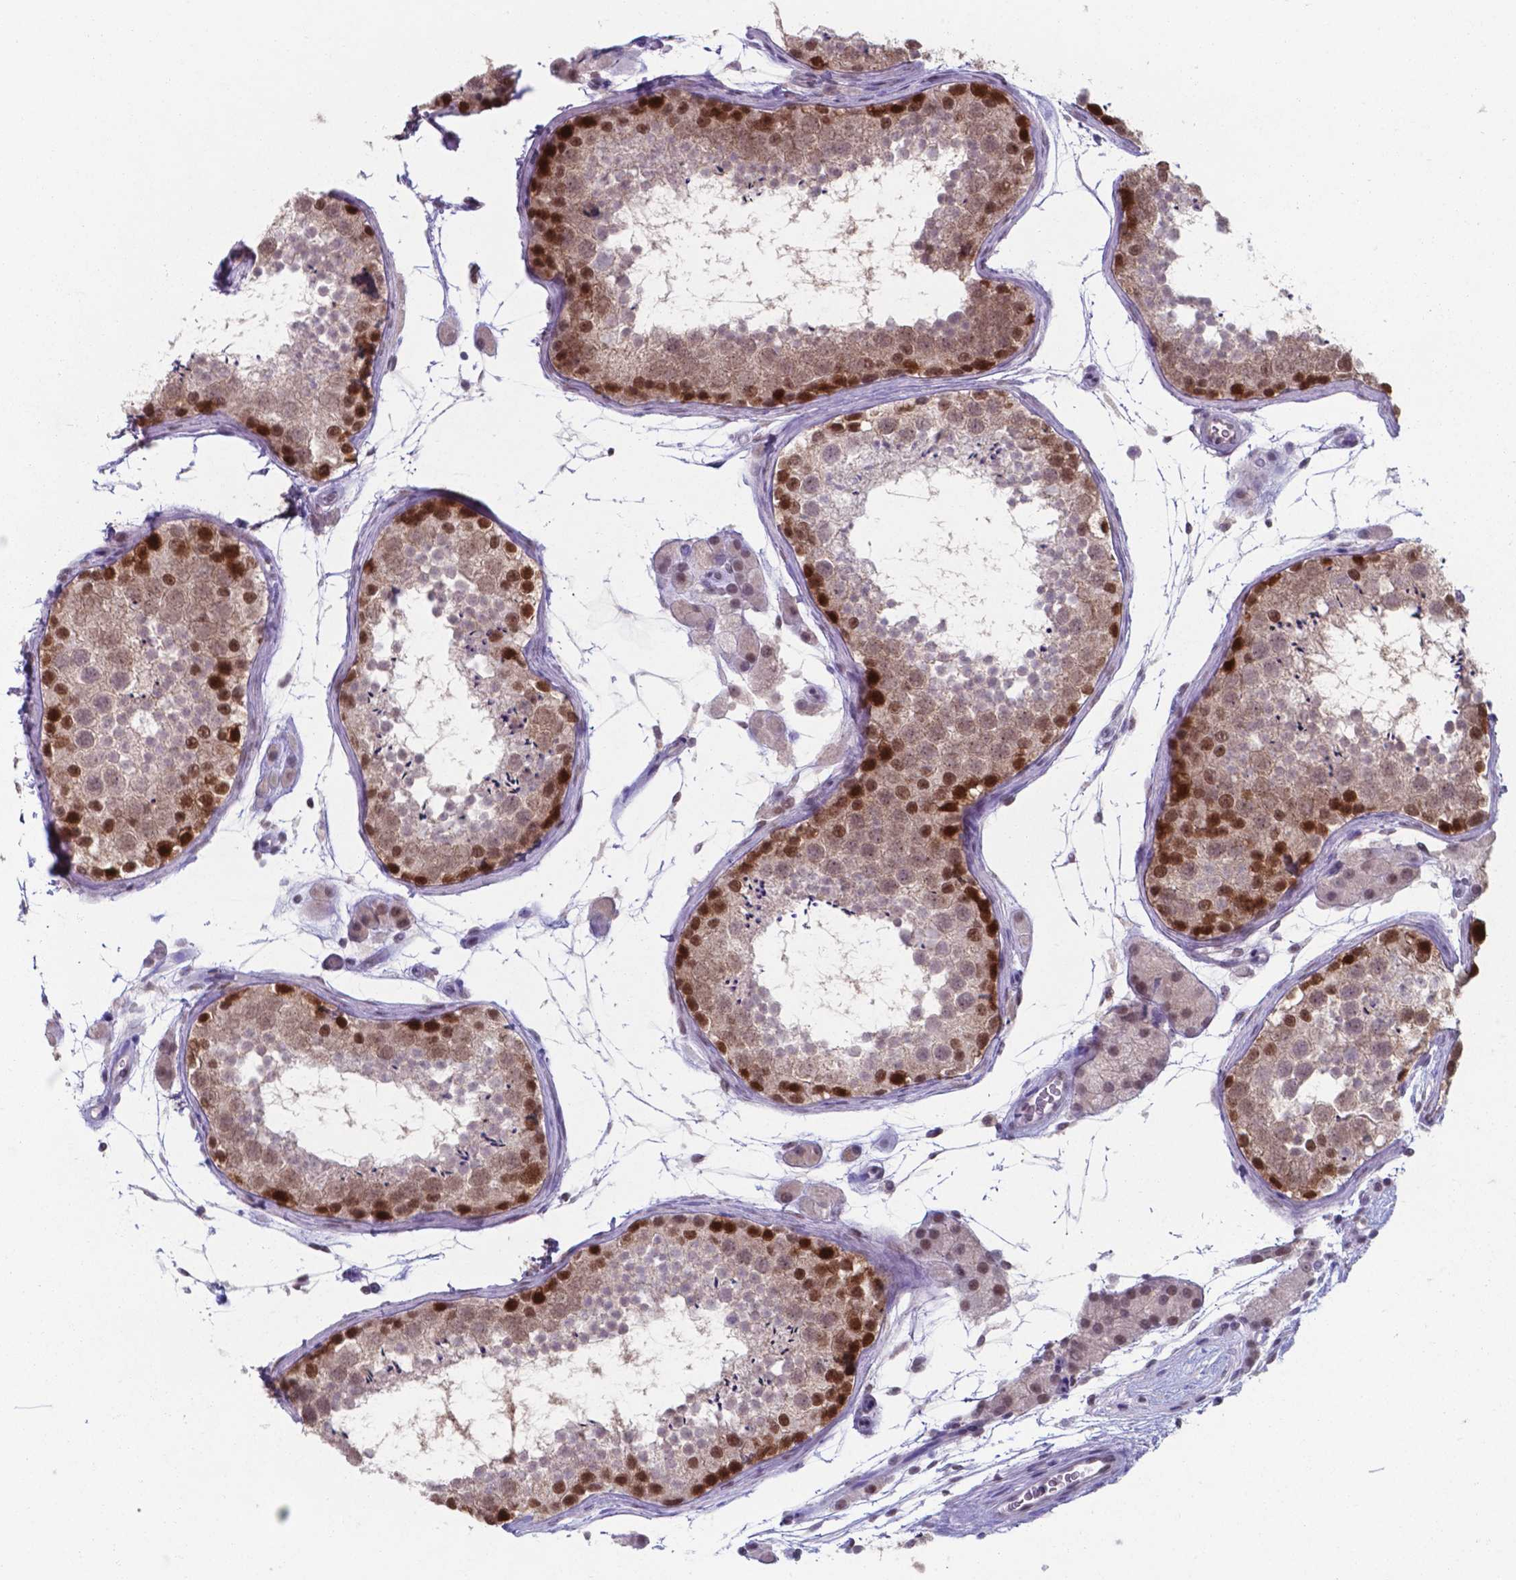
{"staining": {"intensity": "strong", "quantity": "<25%", "location": "nuclear"}, "tissue": "testis", "cell_type": "Cells in seminiferous ducts", "image_type": "normal", "snomed": [{"axis": "morphology", "description": "Normal tissue, NOS"}, {"axis": "topography", "description": "Testis"}], "caption": "The immunohistochemical stain shows strong nuclear staining in cells in seminiferous ducts of normal testis.", "gene": "UBE2E2", "patient": {"sex": "male", "age": 41}}